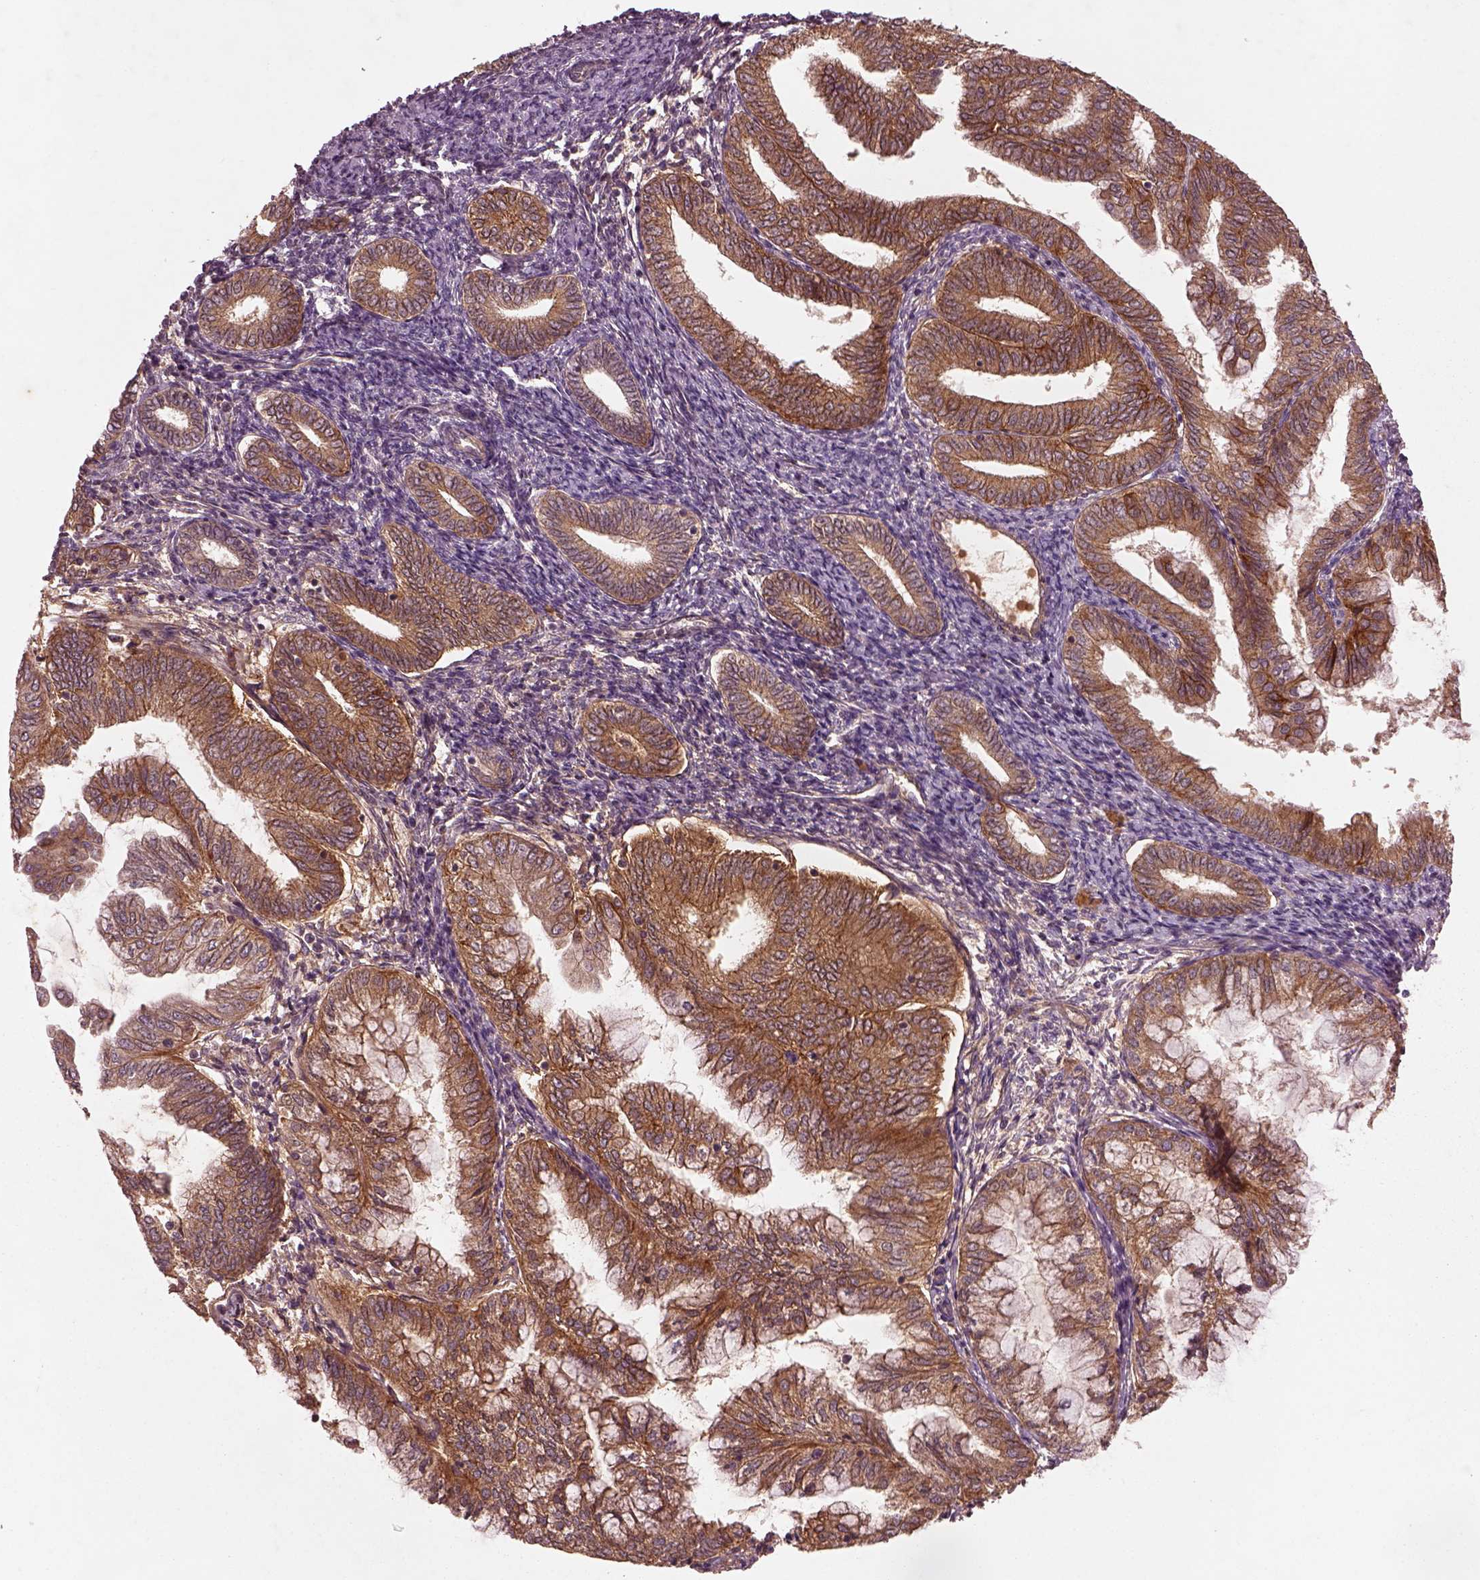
{"staining": {"intensity": "strong", "quantity": ">75%", "location": "cytoplasmic/membranous"}, "tissue": "endometrial cancer", "cell_type": "Tumor cells", "image_type": "cancer", "snomed": [{"axis": "morphology", "description": "Adenocarcinoma, NOS"}, {"axis": "topography", "description": "Endometrium"}], "caption": "The photomicrograph exhibits immunohistochemical staining of adenocarcinoma (endometrial). There is strong cytoplasmic/membranous positivity is seen in approximately >75% of tumor cells.", "gene": "FAM234A", "patient": {"sex": "female", "age": 55}}